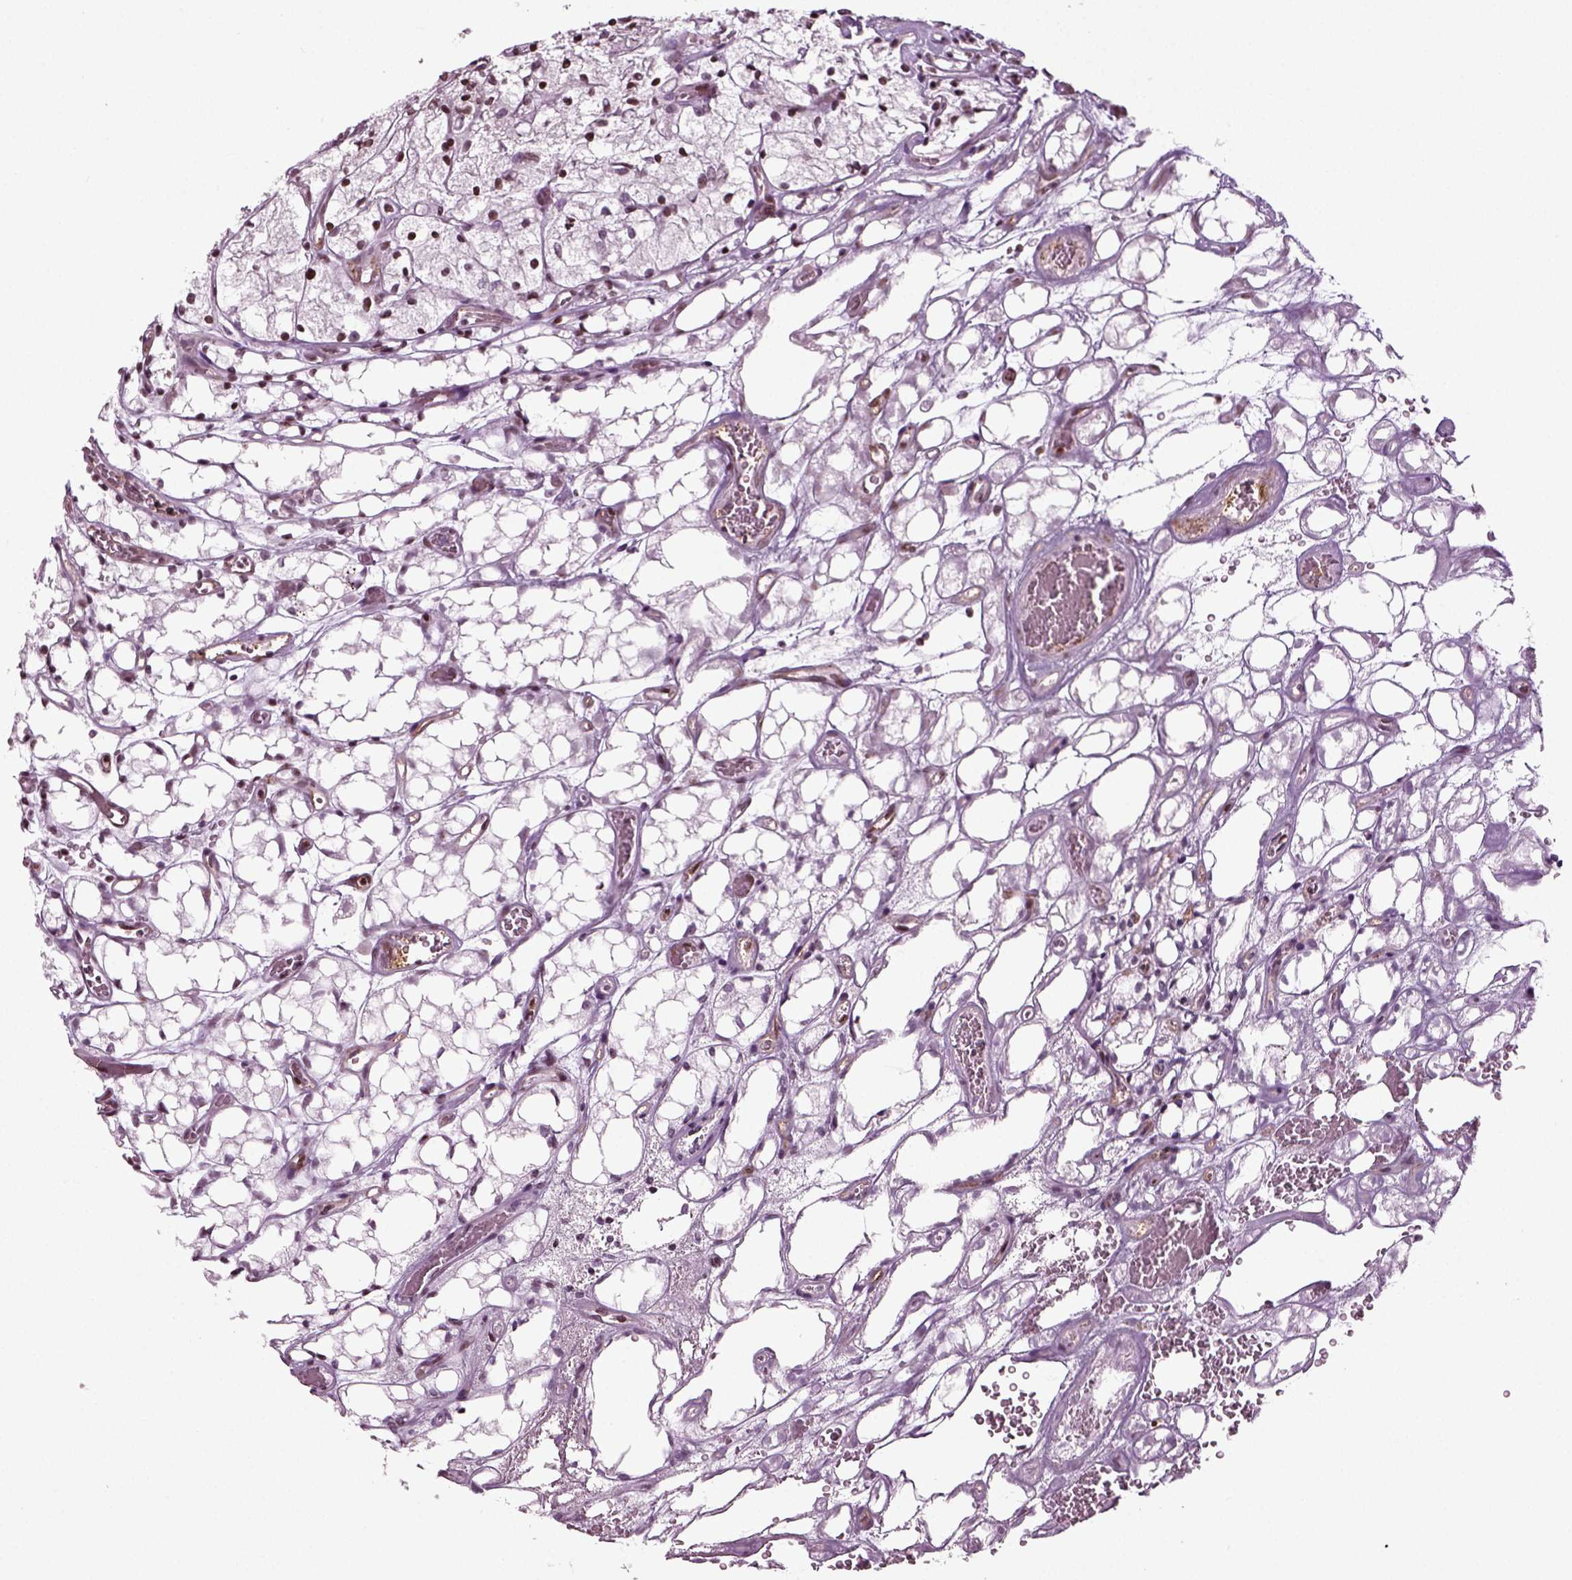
{"staining": {"intensity": "weak", "quantity": "<25%", "location": "nuclear"}, "tissue": "renal cancer", "cell_type": "Tumor cells", "image_type": "cancer", "snomed": [{"axis": "morphology", "description": "Adenocarcinoma, NOS"}, {"axis": "topography", "description": "Kidney"}], "caption": "Immunohistochemistry (IHC) photomicrograph of human renal cancer (adenocarcinoma) stained for a protein (brown), which reveals no positivity in tumor cells.", "gene": "HEYL", "patient": {"sex": "female", "age": 69}}